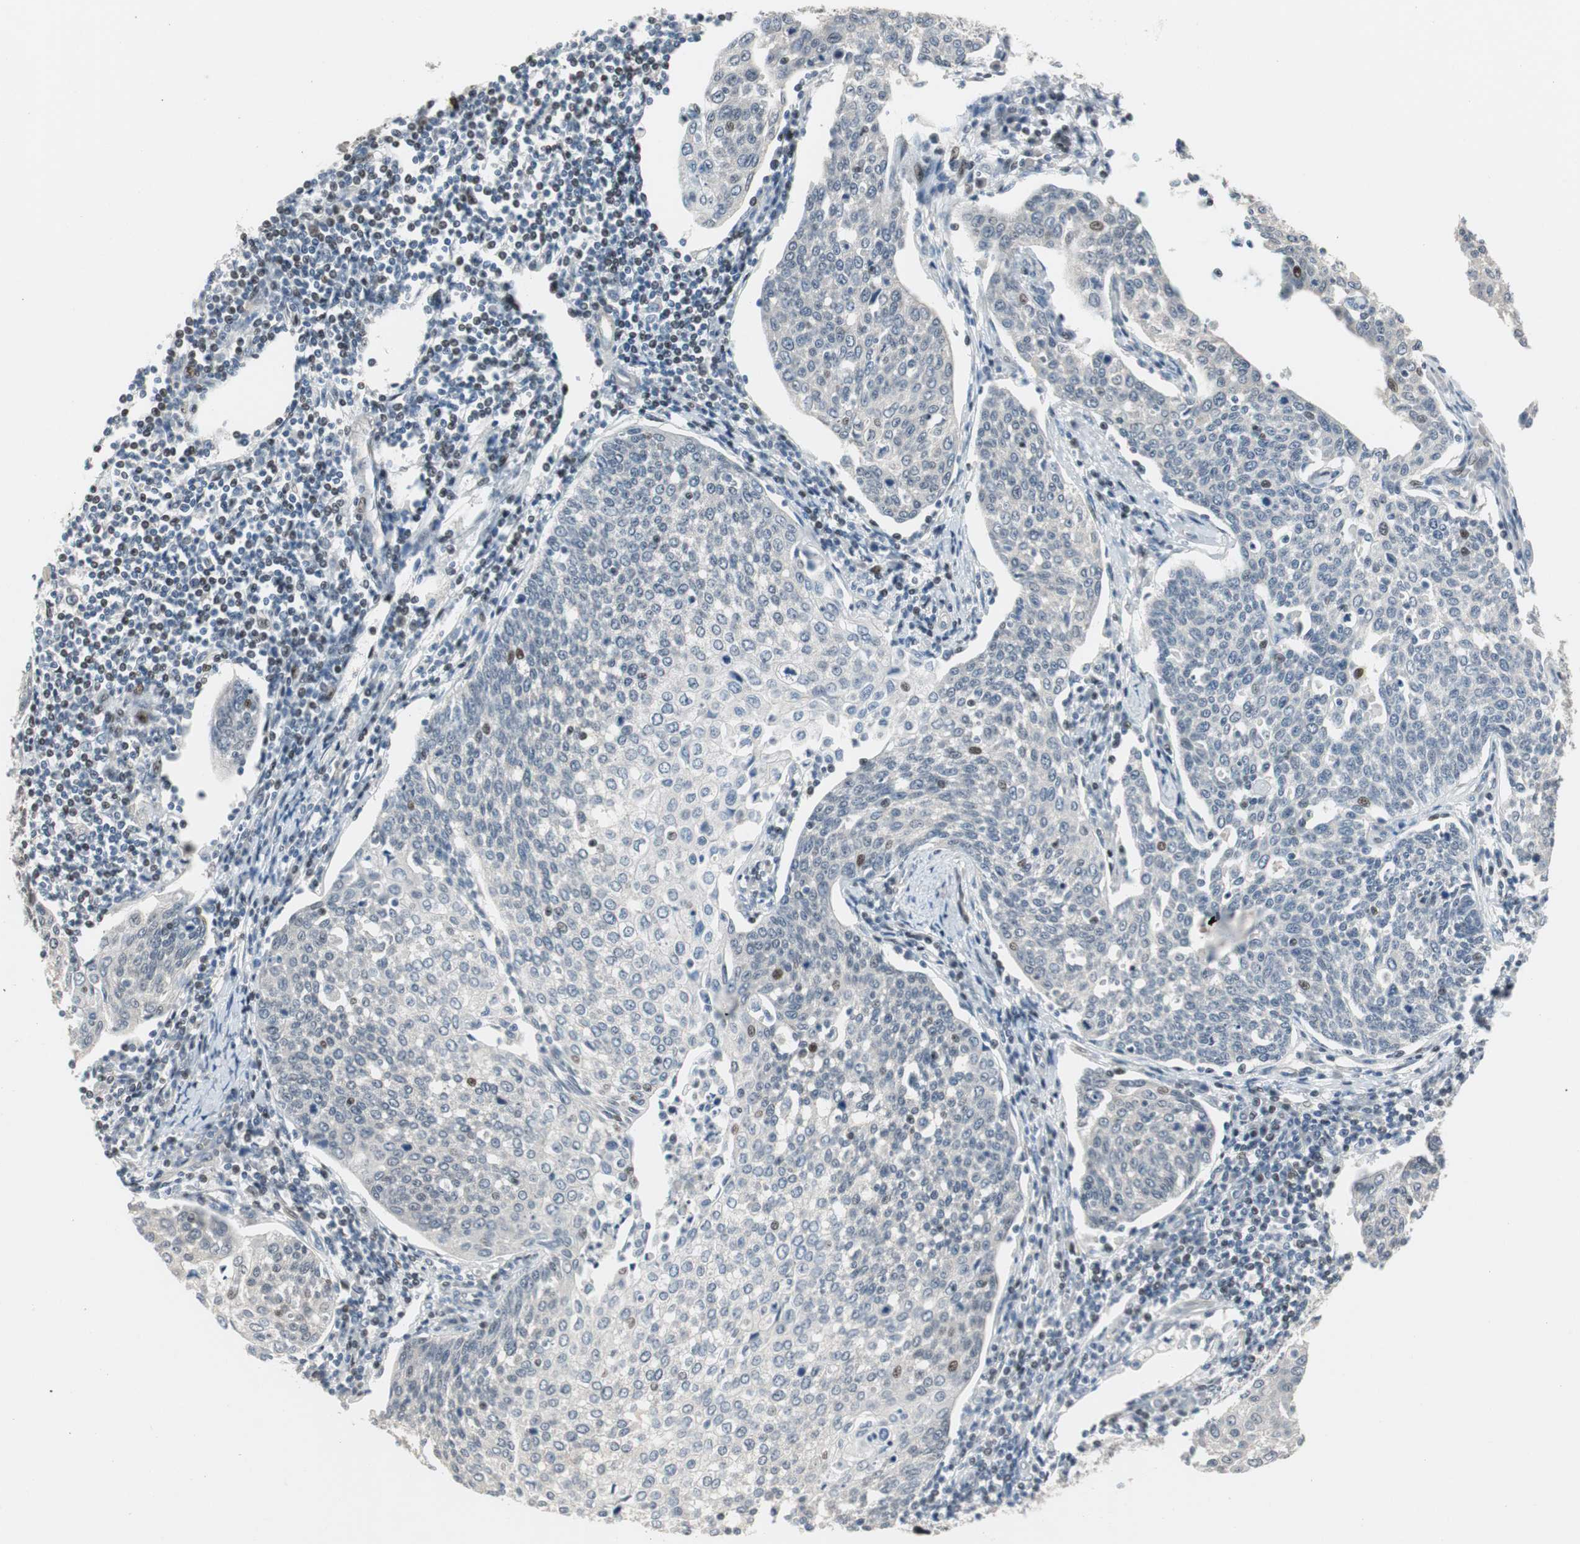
{"staining": {"intensity": "weak", "quantity": "<25%", "location": "nuclear"}, "tissue": "cervical cancer", "cell_type": "Tumor cells", "image_type": "cancer", "snomed": [{"axis": "morphology", "description": "Squamous cell carcinoma, NOS"}, {"axis": "topography", "description": "Cervix"}], "caption": "This is an IHC photomicrograph of human squamous cell carcinoma (cervical). There is no staining in tumor cells.", "gene": "RAD1", "patient": {"sex": "female", "age": 34}}